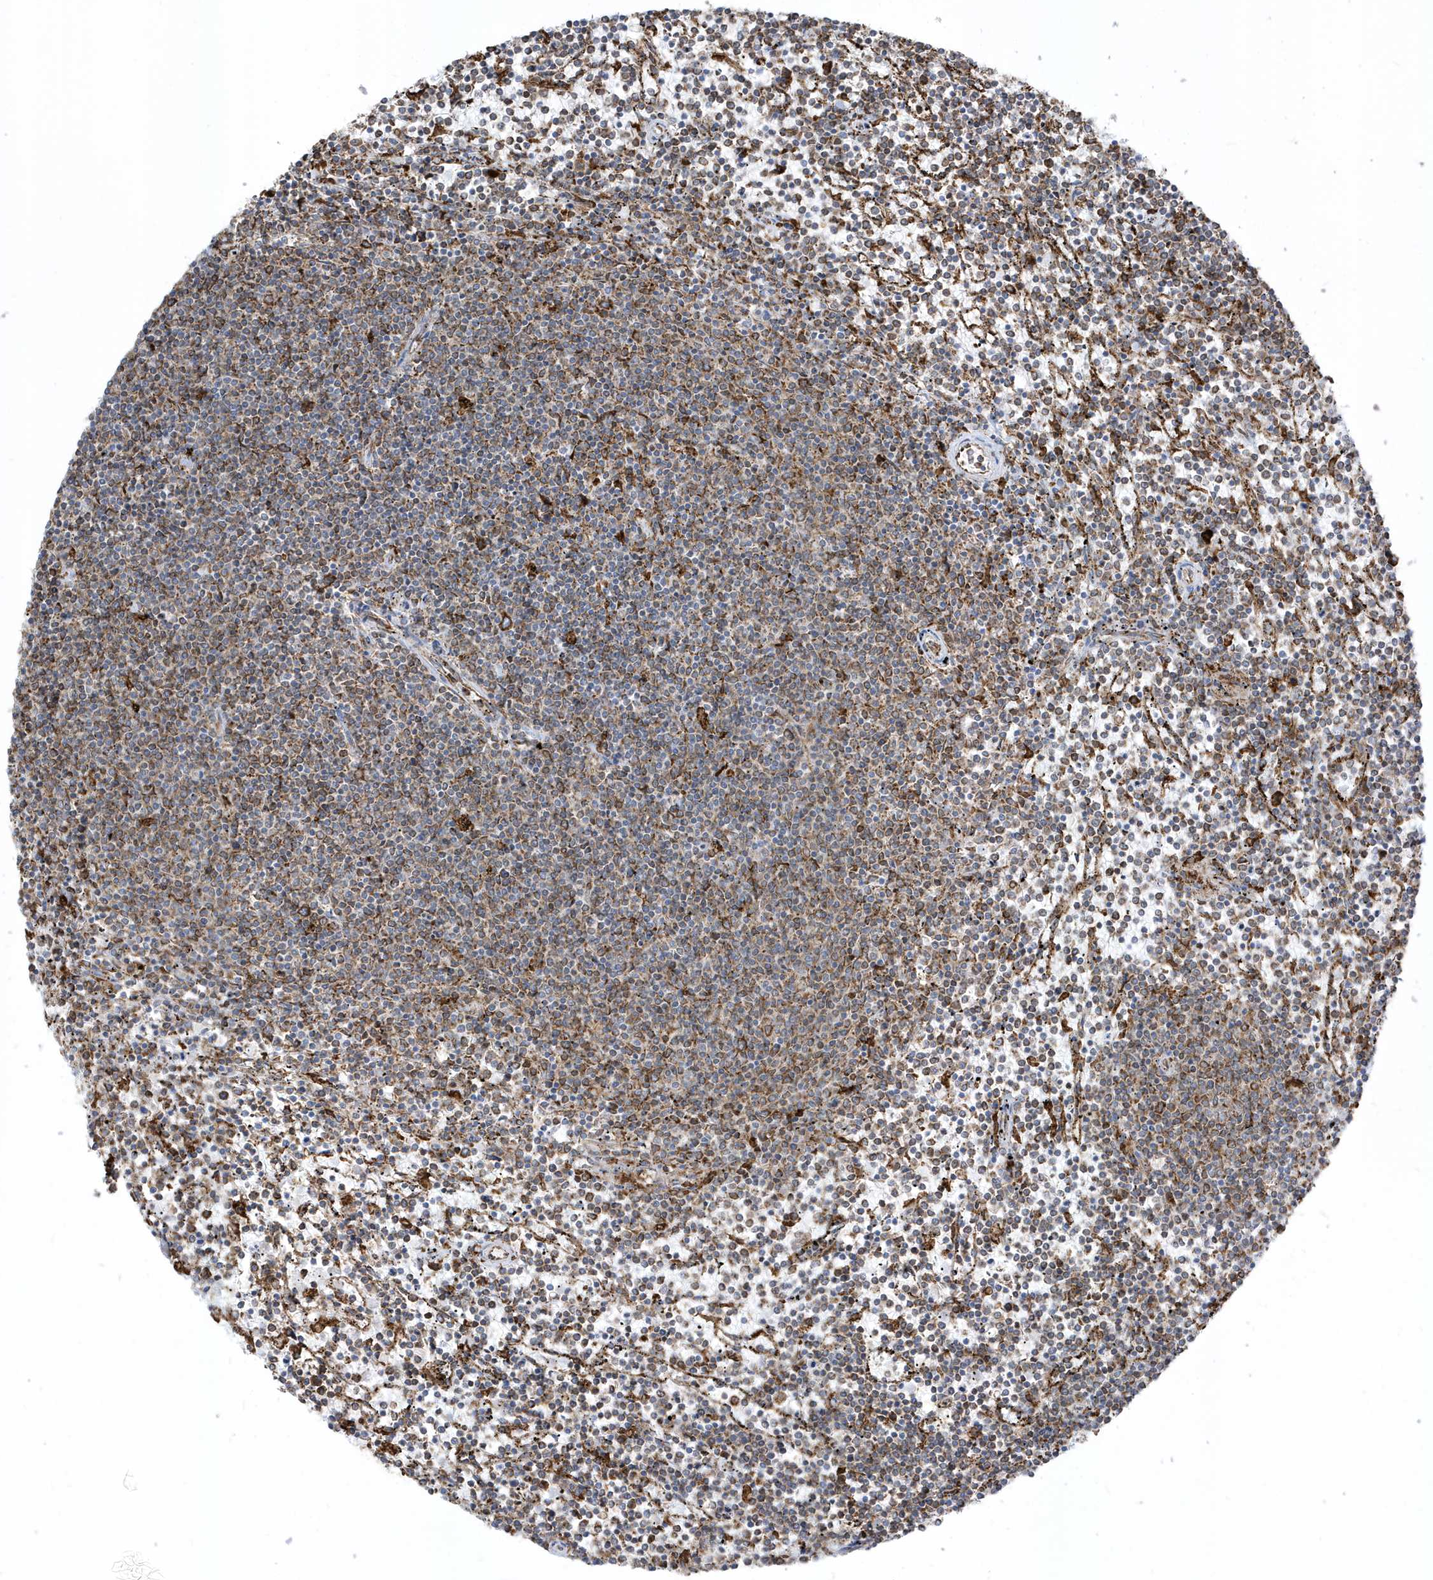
{"staining": {"intensity": "moderate", "quantity": "25%-75%", "location": "cytoplasmic/membranous"}, "tissue": "lymphoma", "cell_type": "Tumor cells", "image_type": "cancer", "snomed": [{"axis": "morphology", "description": "Malignant lymphoma, non-Hodgkin's type, Low grade"}, {"axis": "topography", "description": "Spleen"}], "caption": "Brown immunohistochemical staining in lymphoma demonstrates moderate cytoplasmic/membranous positivity in approximately 25%-75% of tumor cells.", "gene": "PDIA6", "patient": {"sex": "female", "age": 50}}